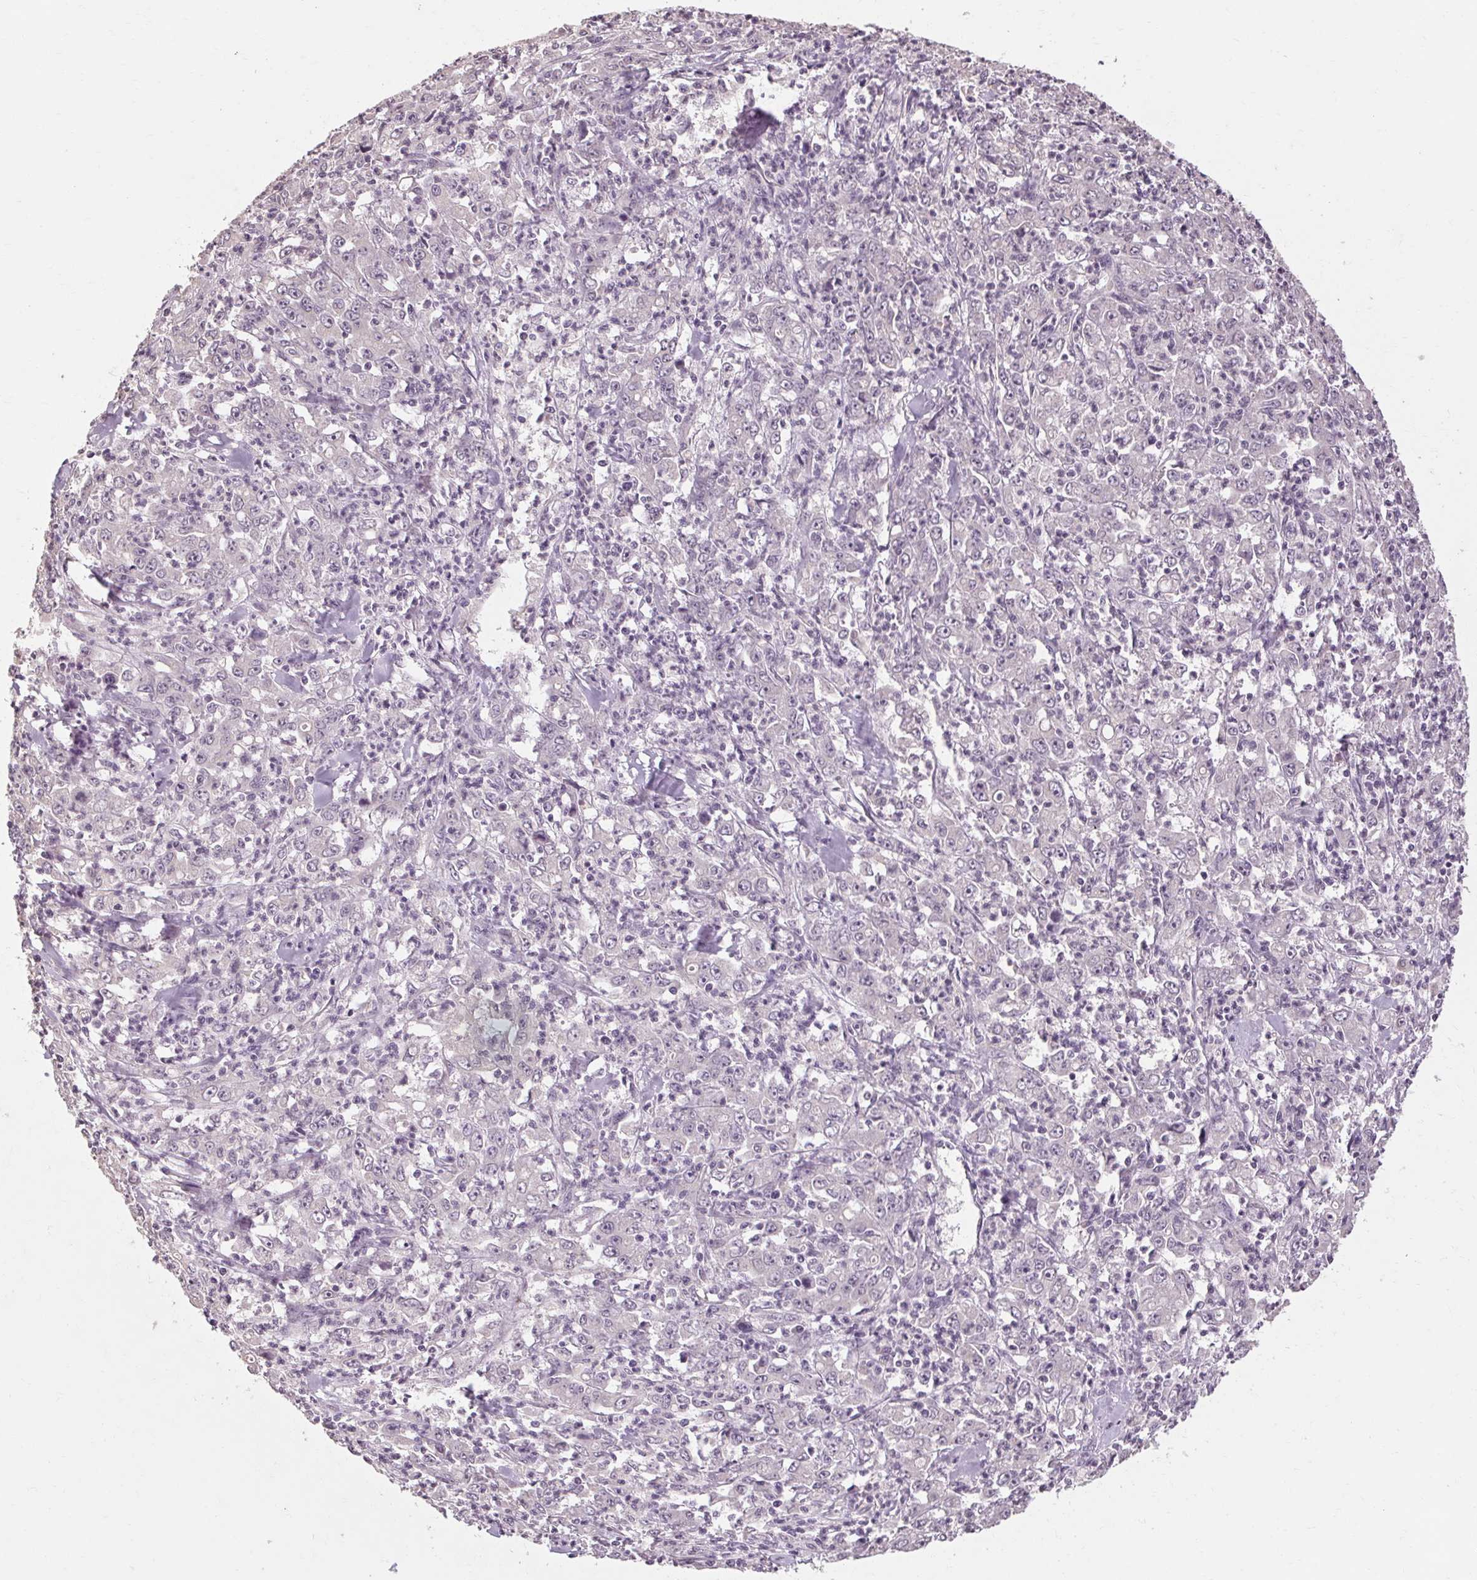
{"staining": {"intensity": "negative", "quantity": "none", "location": "none"}, "tissue": "stomach cancer", "cell_type": "Tumor cells", "image_type": "cancer", "snomed": [{"axis": "morphology", "description": "Adenocarcinoma, NOS"}, {"axis": "topography", "description": "Stomach, lower"}], "caption": "Tumor cells are negative for protein expression in human stomach cancer (adenocarcinoma).", "gene": "POMC", "patient": {"sex": "female", "age": 71}}